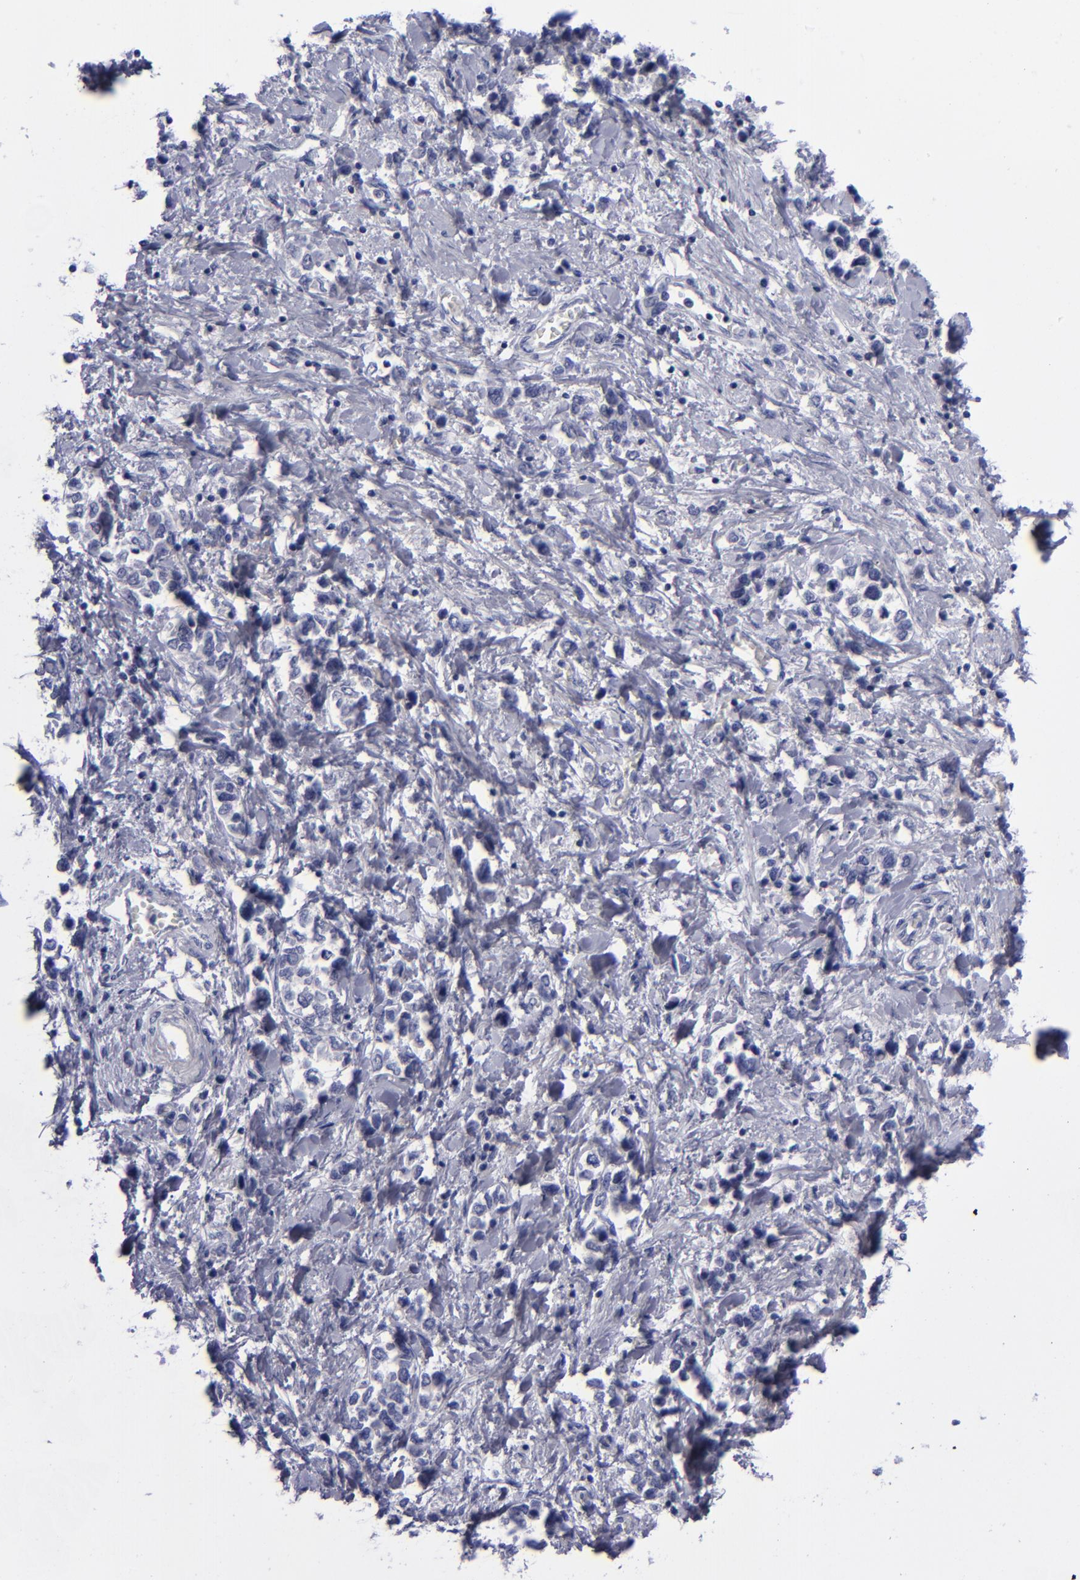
{"staining": {"intensity": "negative", "quantity": "none", "location": "none"}, "tissue": "stomach cancer", "cell_type": "Tumor cells", "image_type": "cancer", "snomed": [{"axis": "morphology", "description": "Adenocarcinoma, NOS"}, {"axis": "topography", "description": "Stomach, upper"}], "caption": "This is an IHC image of stomach cancer. There is no staining in tumor cells.", "gene": "AURKA", "patient": {"sex": "male", "age": 76}}